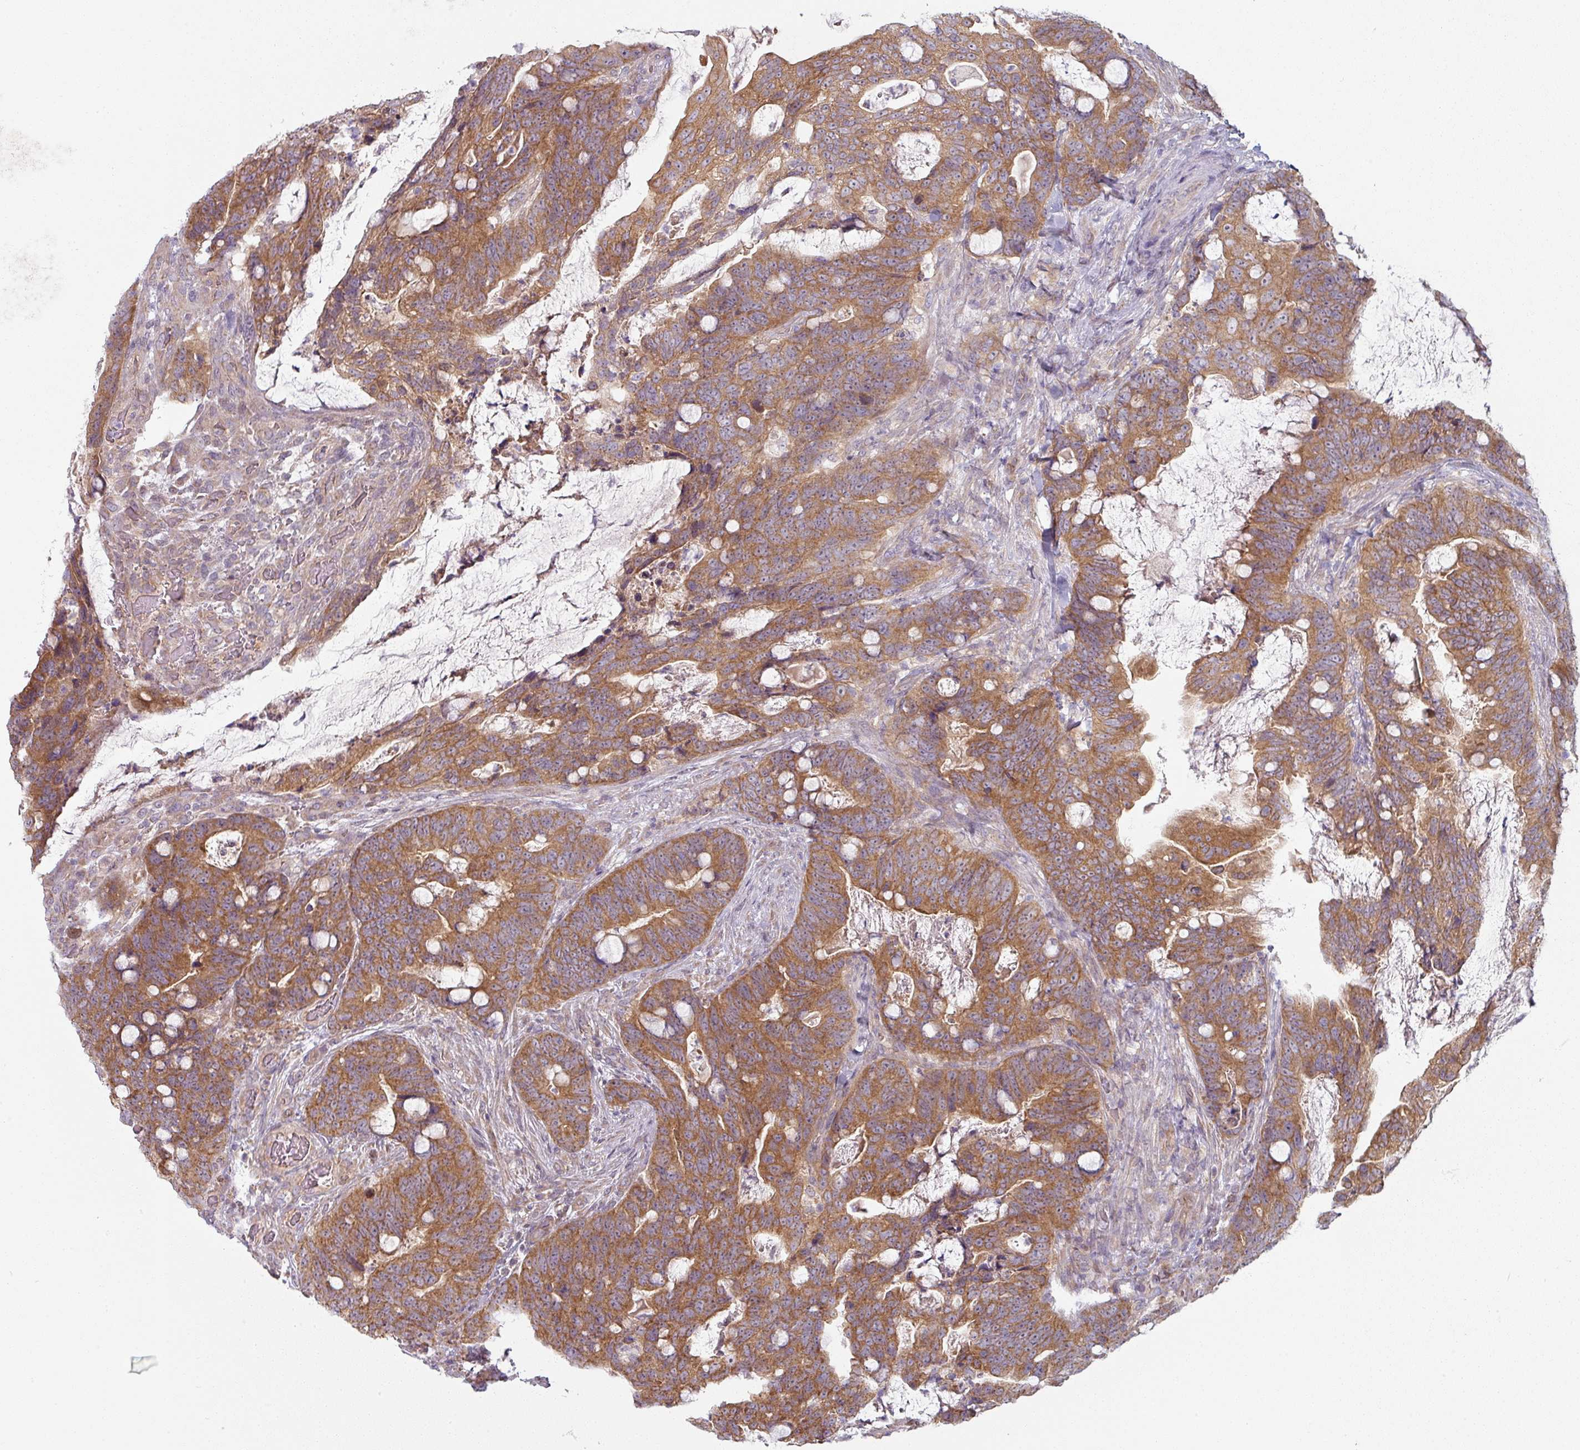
{"staining": {"intensity": "moderate", "quantity": ">75%", "location": "cytoplasmic/membranous"}, "tissue": "colorectal cancer", "cell_type": "Tumor cells", "image_type": "cancer", "snomed": [{"axis": "morphology", "description": "Adenocarcinoma, NOS"}, {"axis": "topography", "description": "Colon"}], "caption": "A high-resolution micrograph shows immunohistochemistry staining of colorectal cancer, which shows moderate cytoplasmic/membranous staining in approximately >75% of tumor cells. The staining was performed using DAB, with brown indicating positive protein expression. Nuclei are stained blue with hematoxylin.", "gene": "PLEKHJ1", "patient": {"sex": "female", "age": 82}}